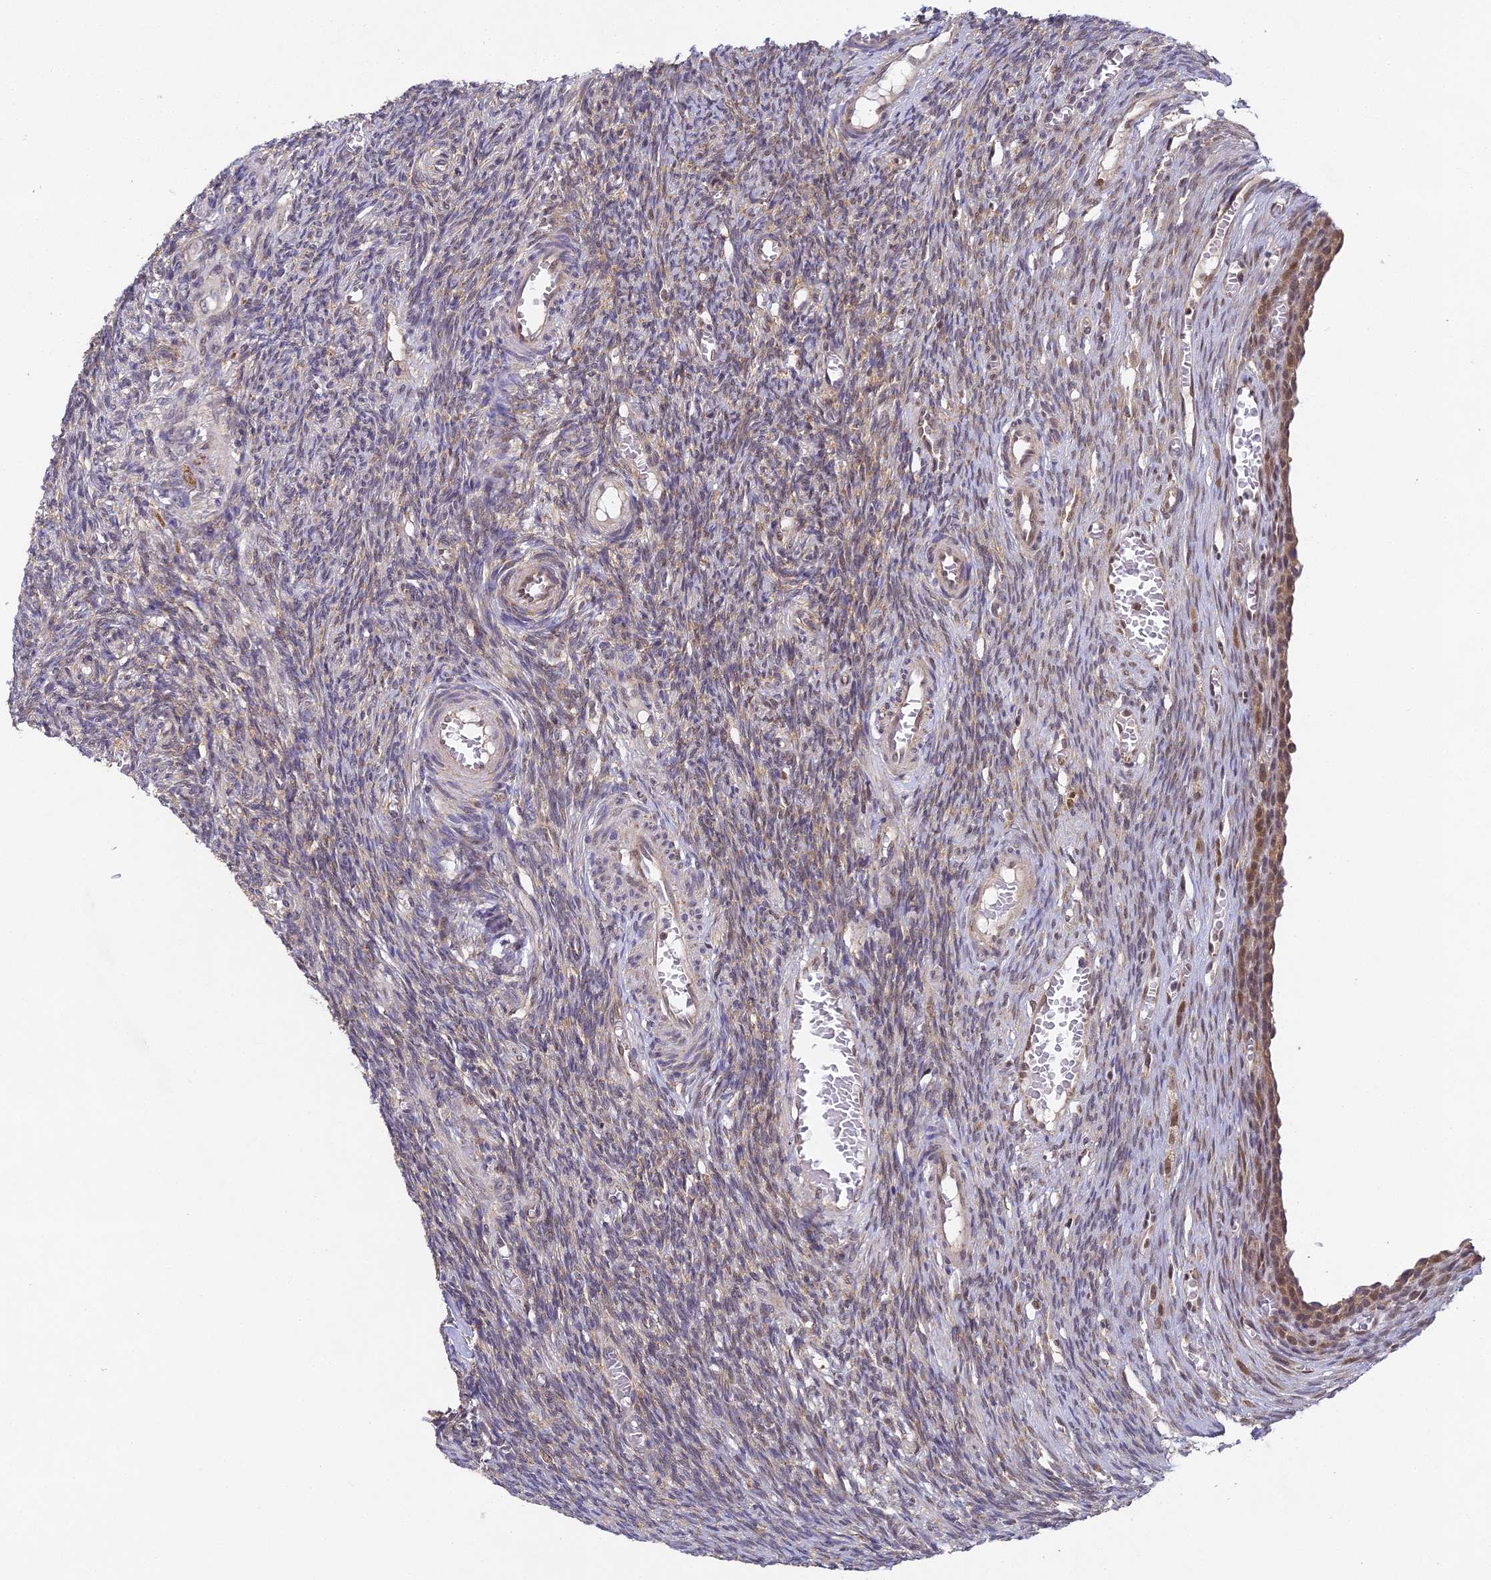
{"staining": {"intensity": "moderate", "quantity": ">75%", "location": "nuclear"}, "tissue": "ovary", "cell_type": "Follicle cells", "image_type": "normal", "snomed": [{"axis": "morphology", "description": "Normal tissue, NOS"}, {"axis": "topography", "description": "Ovary"}], "caption": "IHC (DAB (3,3'-diaminobenzidine)) staining of benign human ovary displays moderate nuclear protein positivity in about >75% of follicle cells.", "gene": "DNAAF10", "patient": {"sex": "female", "age": 27}}